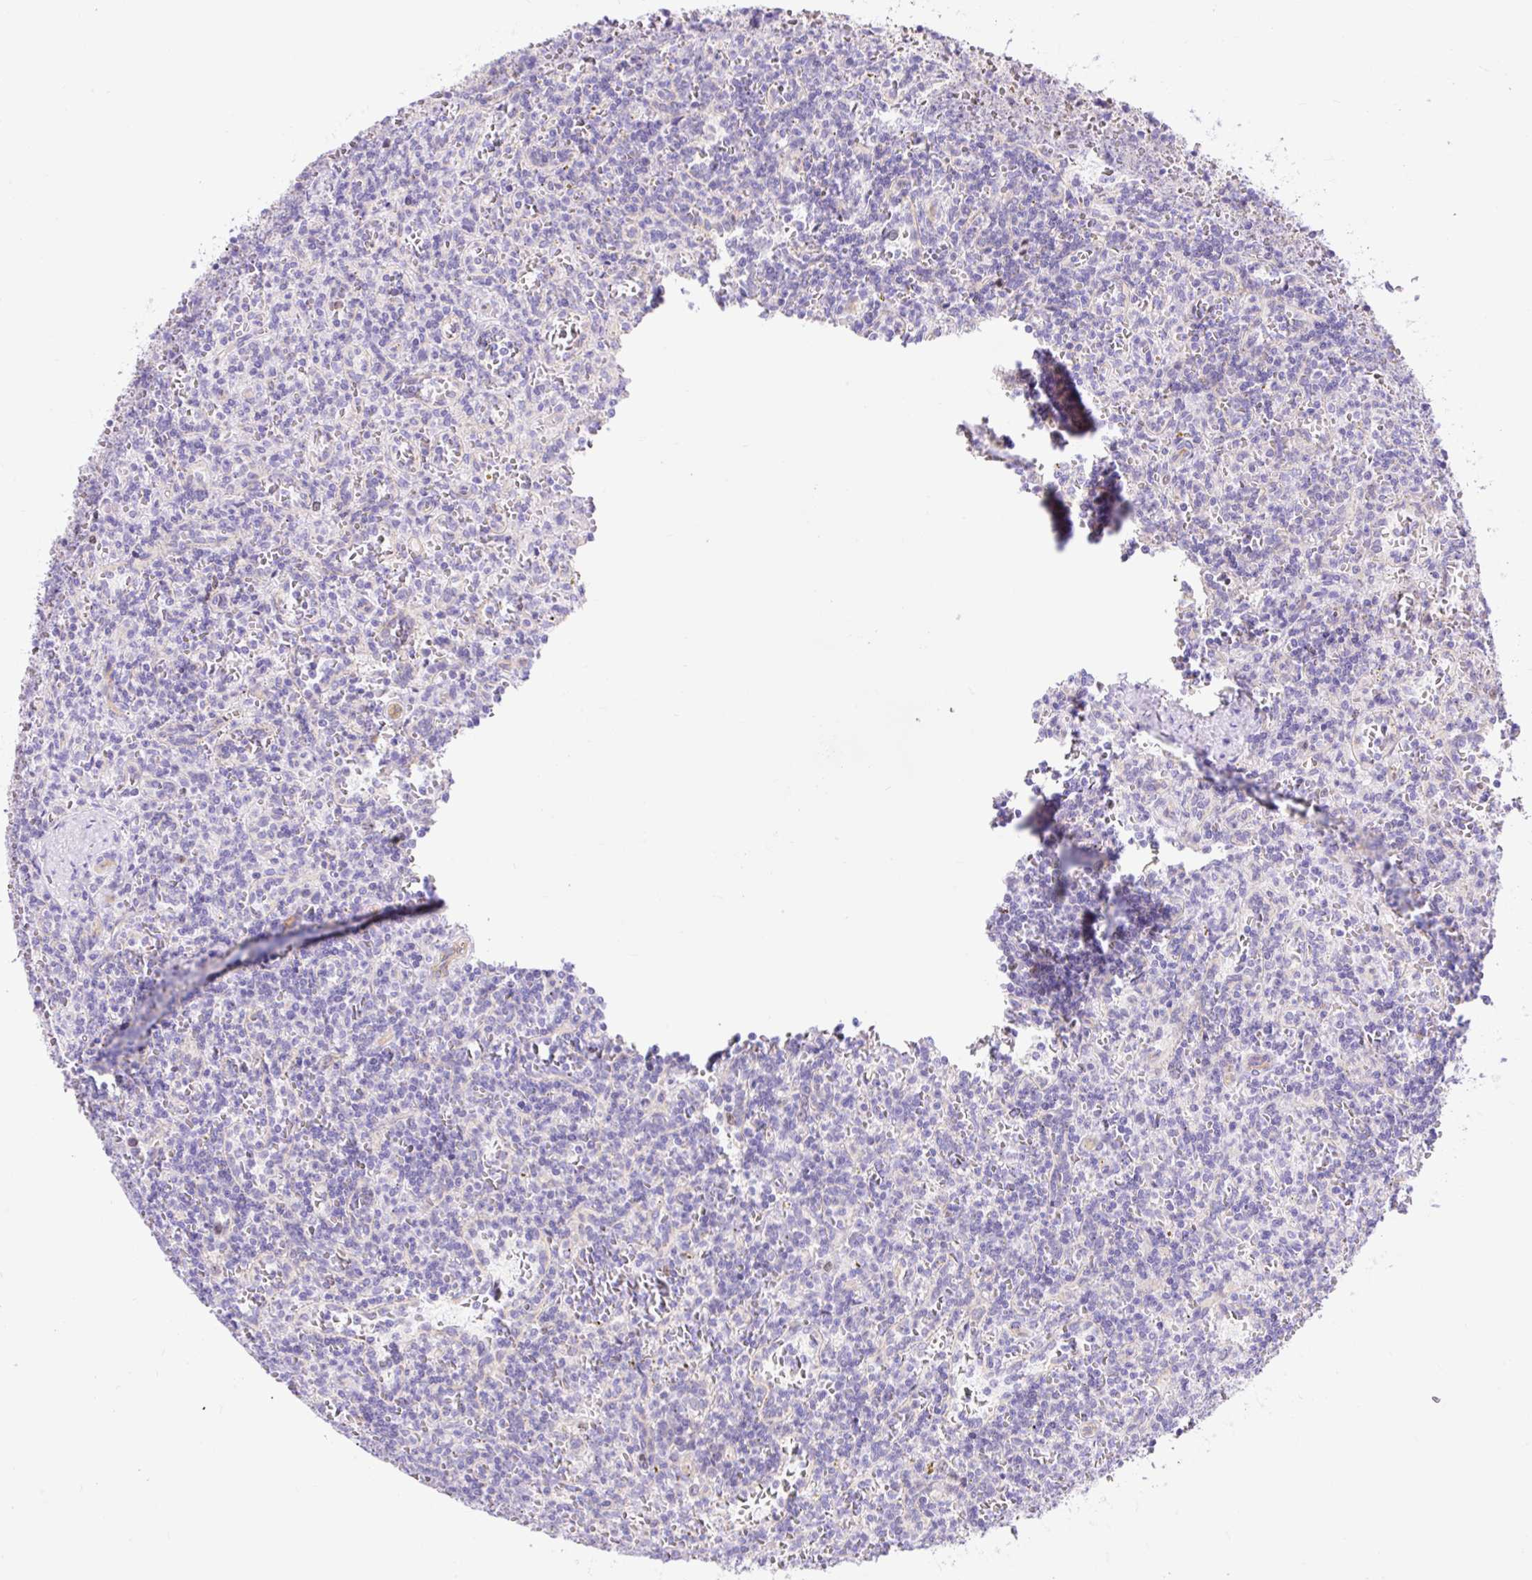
{"staining": {"intensity": "negative", "quantity": "none", "location": "none"}, "tissue": "lymphoma", "cell_type": "Tumor cells", "image_type": "cancer", "snomed": [{"axis": "morphology", "description": "Malignant lymphoma, non-Hodgkin's type, Low grade"}, {"axis": "topography", "description": "Spleen"}], "caption": "An IHC micrograph of malignant lymphoma, non-Hodgkin's type (low-grade) is shown. There is no staining in tumor cells of malignant lymphoma, non-Hodgkin's type (low-grade). The staining is performed using DAB (3,3'-diaminobenzidine) brown chromogen with nuclei counter-stained in using hematoxylin.", "gene": "HIP1R", "patient": {"sex": "male", "age": 73}}